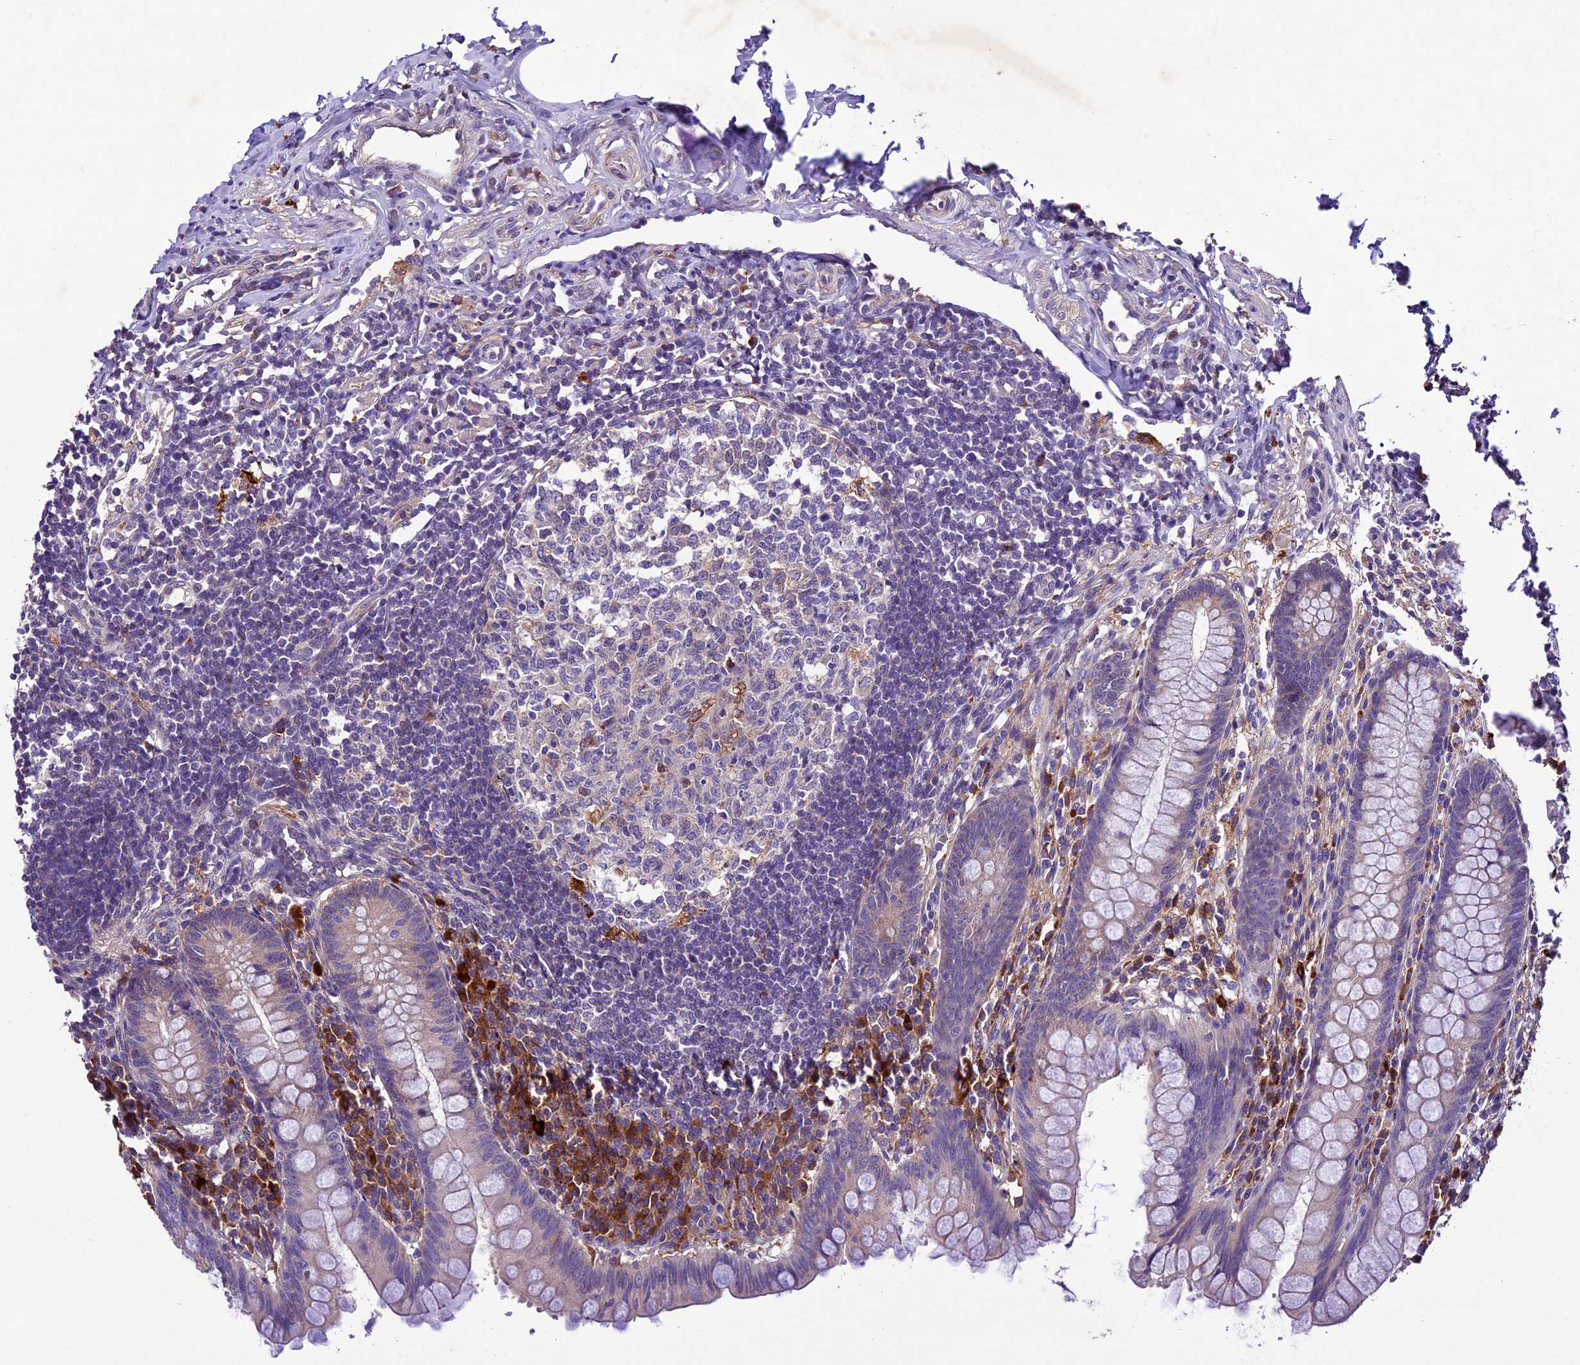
{"staining": {"intensity": "negative", "quantity": "none", "location": "none"}, "tissue": "appendix", "cell_type": "Glandular cells", "image_type": "normal", "snomed": [{"axis": "morphology", "description": "Normal tissue, NOS"}, {"axis": "topography", "description": "Appendix"}], "caption": "Glandular cells show no significant staining in unremarkable appendix.", "gene": "CILP2", "patient": {"sex": "female", "age": 33}}